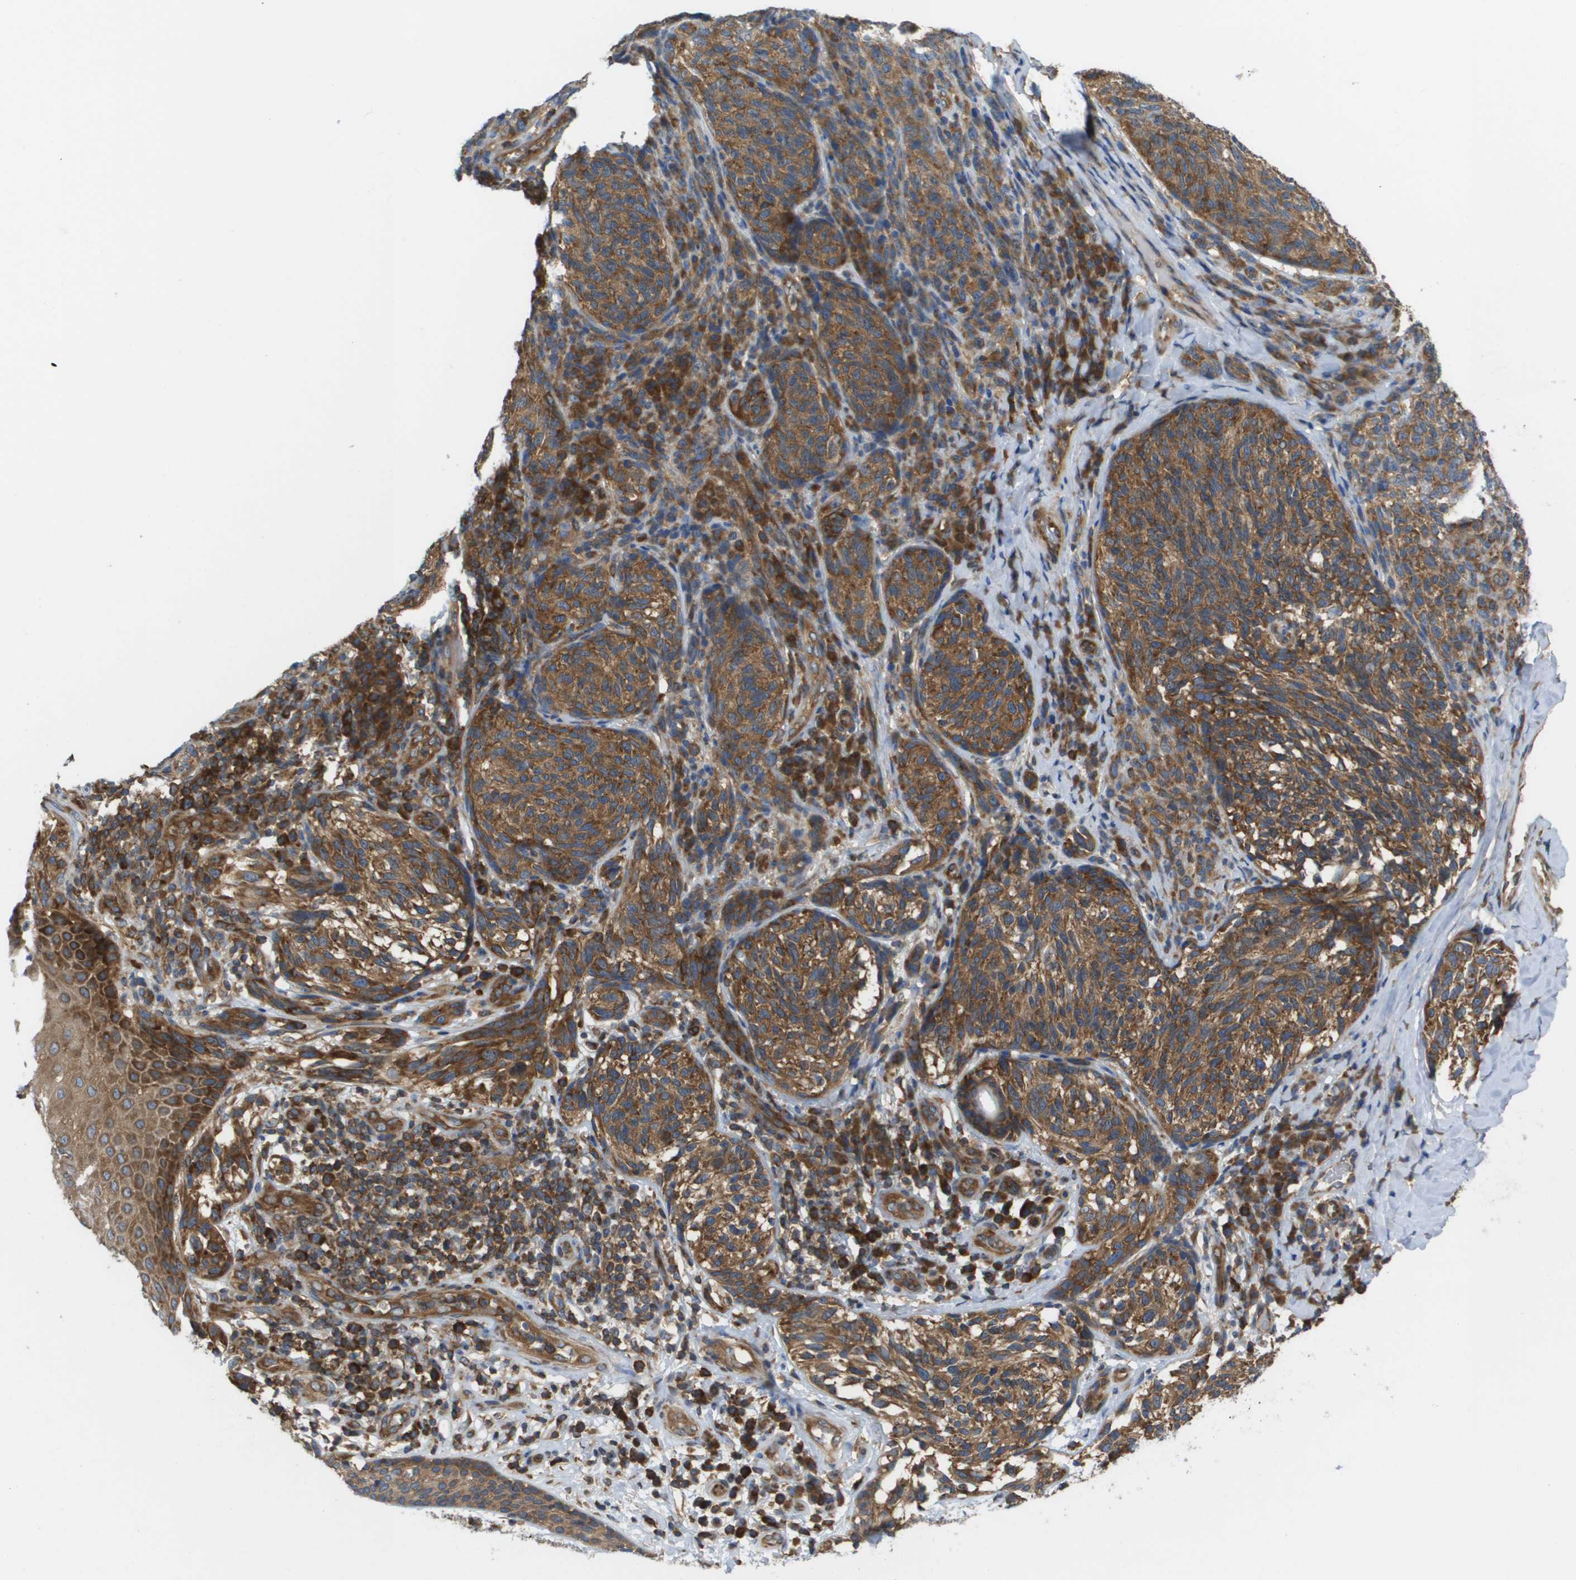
{"staining": {"intensity": "moderate", "quantity": ">75%", "location": "cytoplasmic/membranous"}, "tissue": "melanoma", "cell_type": "Tumor cells", "image_type": "cancer", "snomed": [{"axis": "morphology", "description": "Malignant melanoma, NOS"}, {"axis": "topography", "description": "Skin"}], "caption": "Malignant melanoma tissue demonstrates moderate cytoplasmic/membranous expression in about >75% of tumor cells, visualized by immunohistochemistry.", "gene": "EIF4G2", "patient": {"sex": "female", "age": 73}}